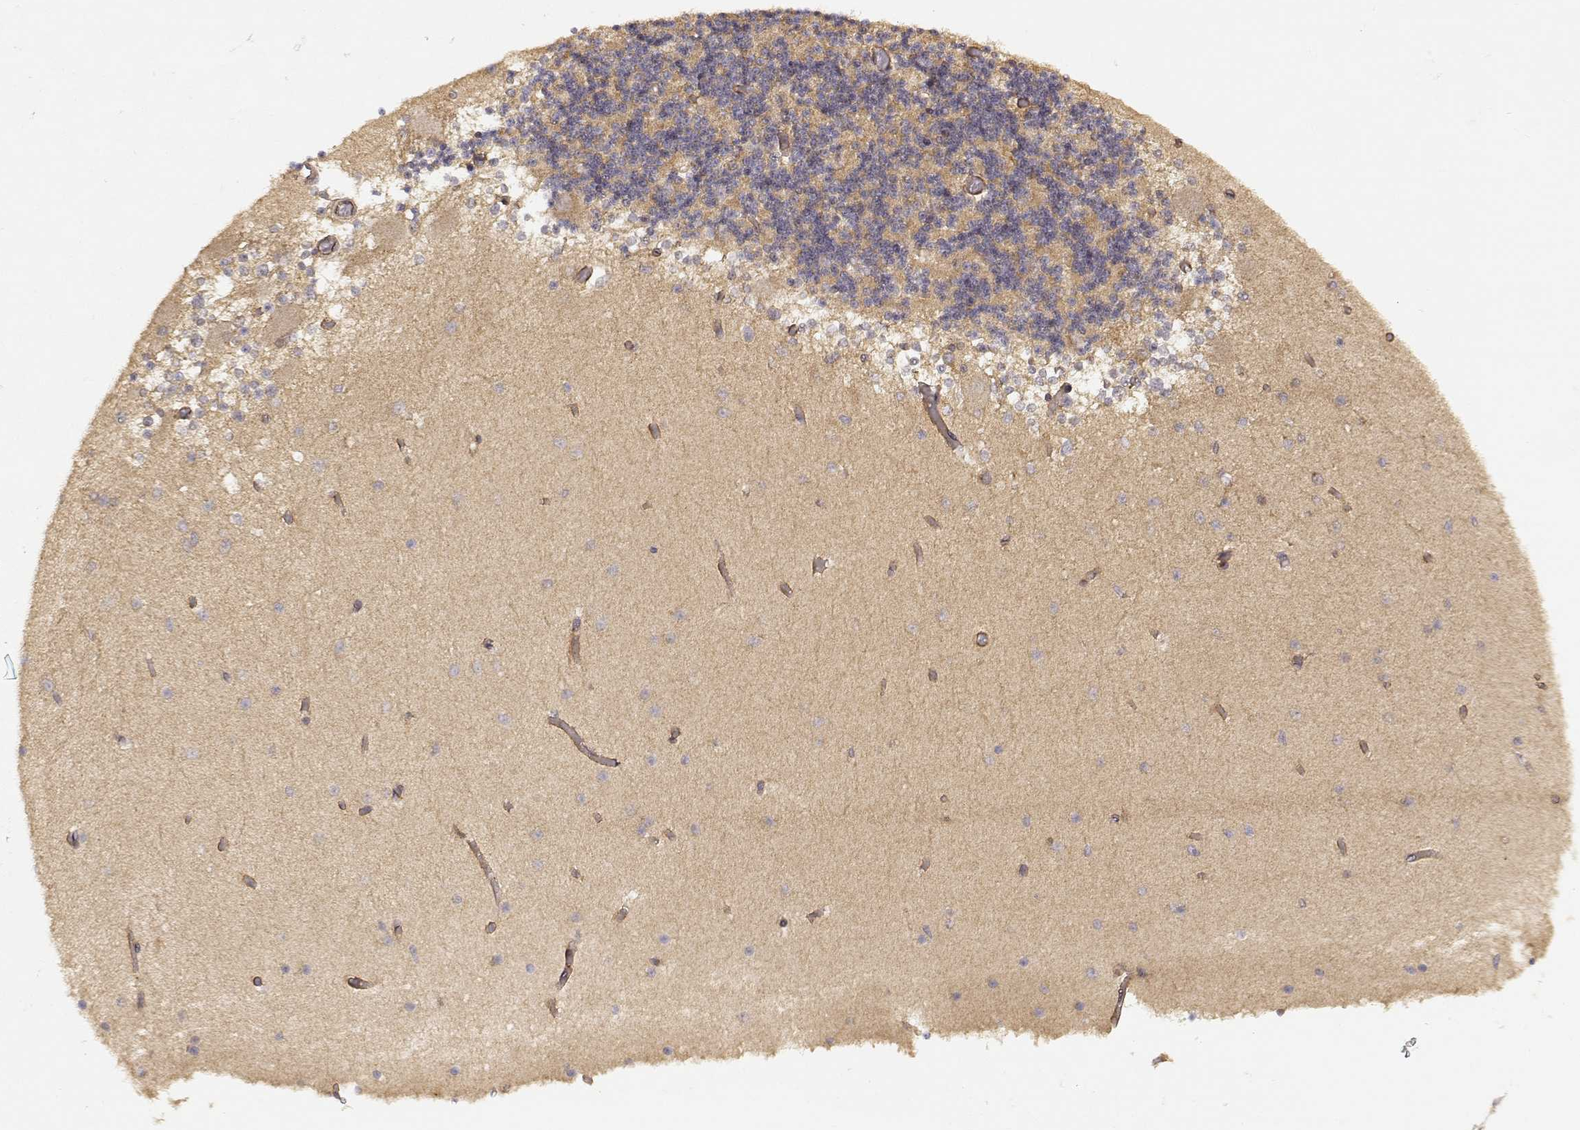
{"staining": {"intensity": "moderate", "quantity": ">75%", "location": "cytoplasmic/membranous"}, "tissue": "cerebellum", "cell_type": "Cells in granular layer", "image_type": "normal", "snomed": [{"axis": "morphology", "description": "Normal tissue, NOS"}, {"axis": "topography", "description": "Cerebellum"}], "caption": "Immunohistochemistry histopathology image of unremarkable human cerebellum stained for a protein (brown), which demonstrates medium levels of moderate cytoplasmic/membranous expression in about >75% of cells in granular layer.", "gene": "CDK5RAP2", "patient": {"sex": "female", "age": 28}}